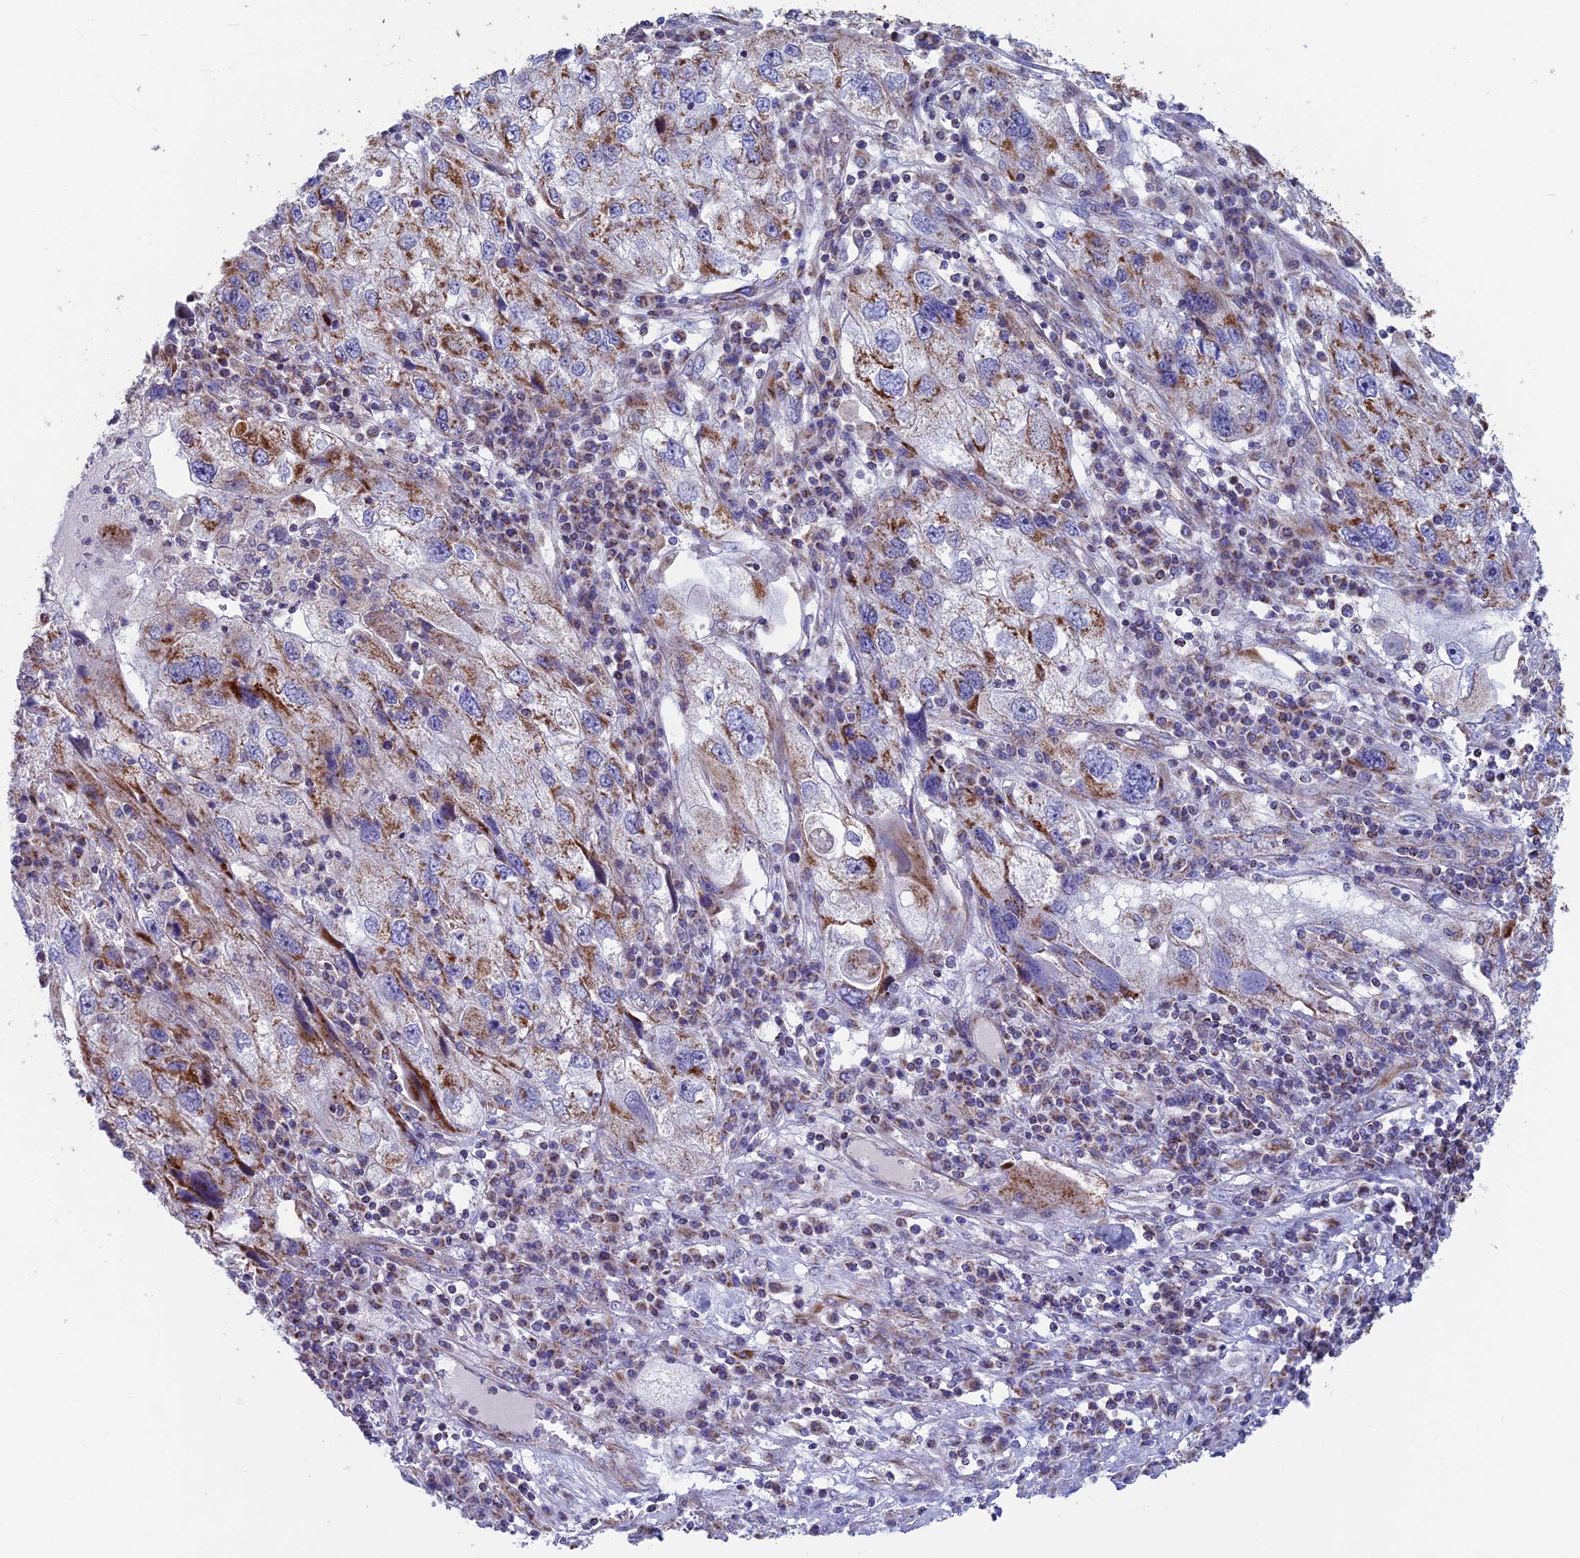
{"staining": {"intensity": "moderate", "quantity": "25%-75%", "location": "cytoplasmic/membranous"}, "tissue": "endometrial cancer", "cell_type": "Tumor cells", "image_type": "cancer", "snomed": [{"axis": "morphology", "description": "Adenocarcinoma, NOS"}, {"axis": "topography", "description": "Endometrium"}], "caption": "IHC image of neoplastic tissue: endometrial adenocarcinoma stained using immunohistochemistry (IHC) exhibits medium levels of moderate protein expression localized specifically in the cytoplasmic/membranous of tumor cells, appearing as a cytoplasmic/membranous brown color.", "gene": "CS", "patient": {"sex": "female", "age": 49}}